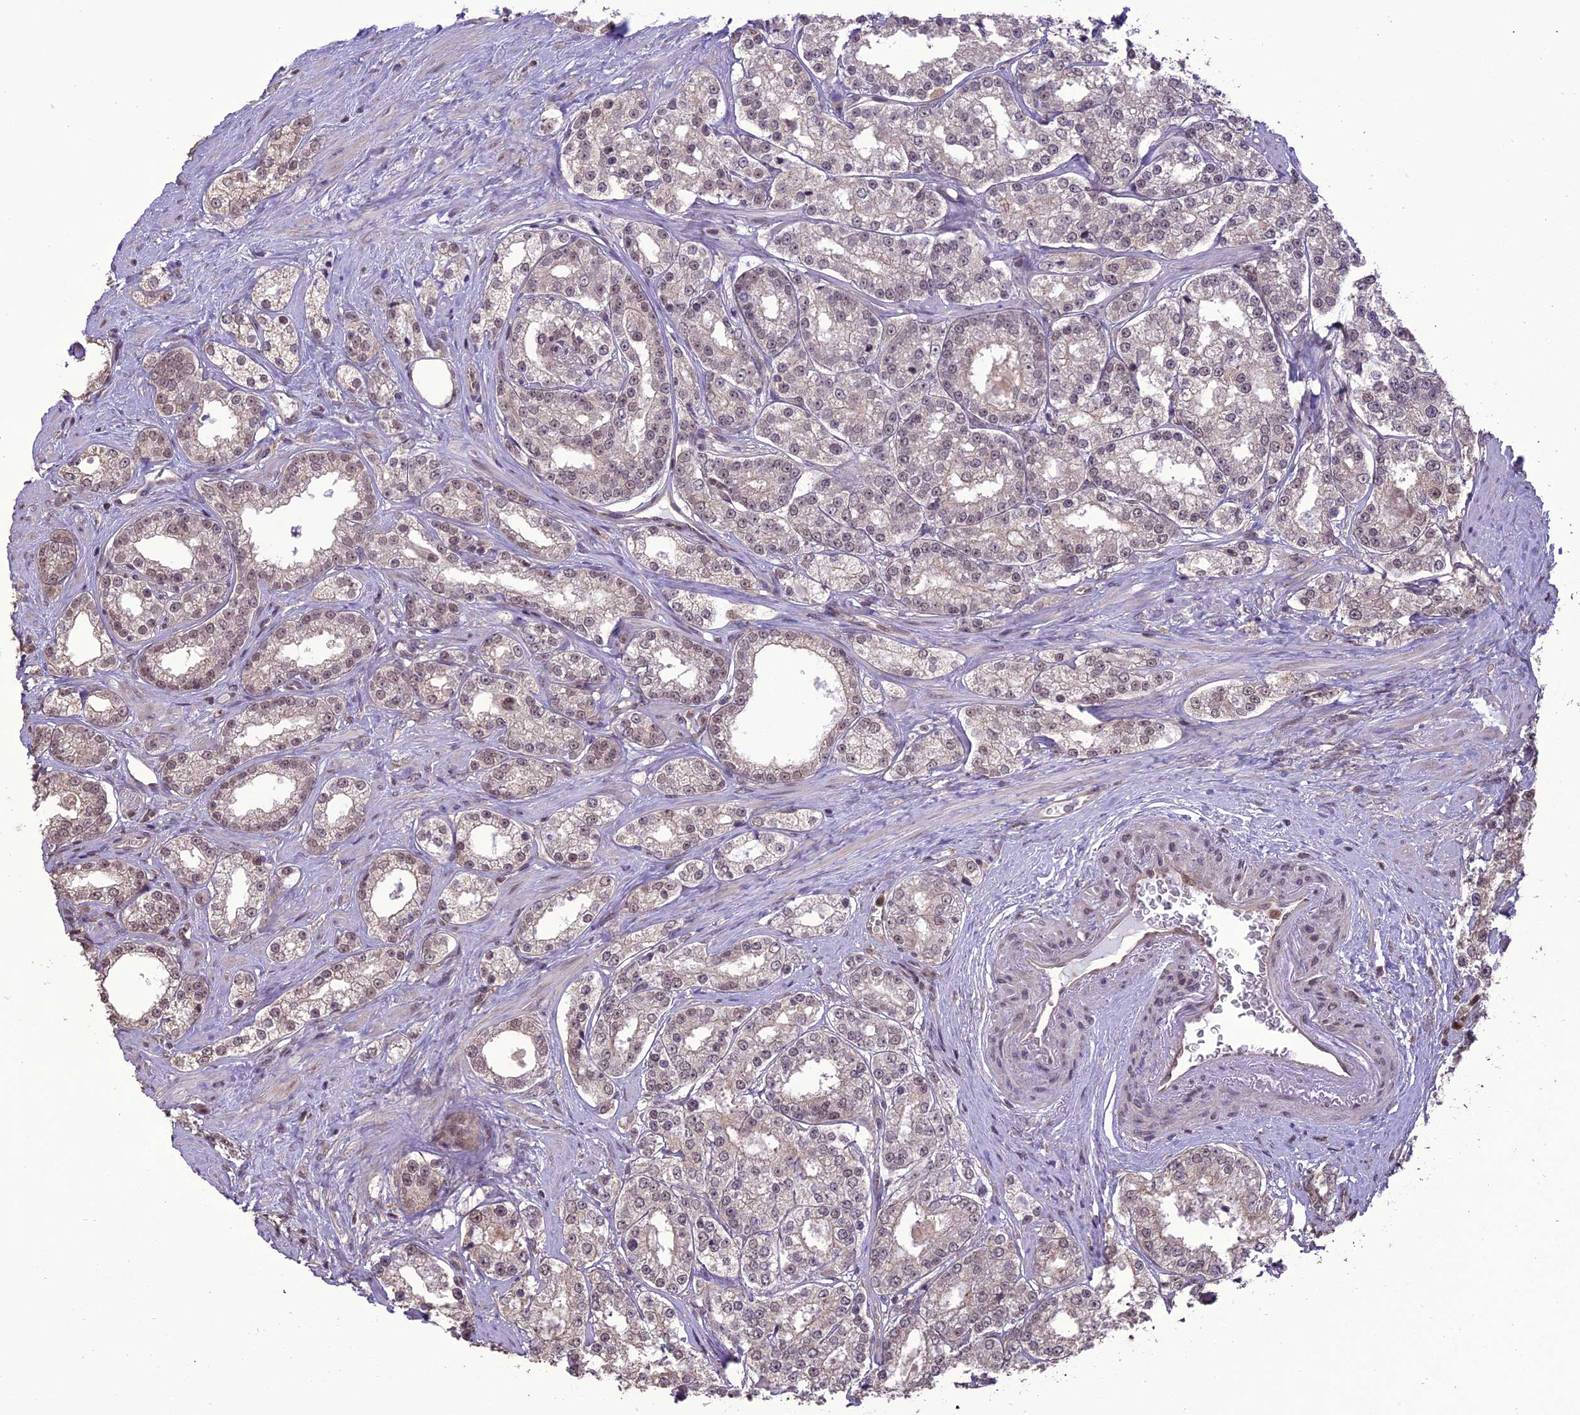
{"staining": {"intensity": "weak", "quantity": "25%-75%", "location": "nuclear"}, "tissue": "prostate cancer", "cell_type": "Tumor cells", "image_type": "cancer", "snomed": [{"axis": "morphology", "description": "Normal tissue, NOS"}, {"axis": "morphology", "description": "Adenocarcinoma, High grade"}, {"axis": "topography", "description": "Prostate"}], "caption": "About 25%-75% of tumor cells in human prostate high-grade adenocarcinoma demonstrate weak nuclear protein staining as visualized by brown immunohistochemical staining.", "gene": "TIGD7", "patient": {"sex": "male", "age": 83}}